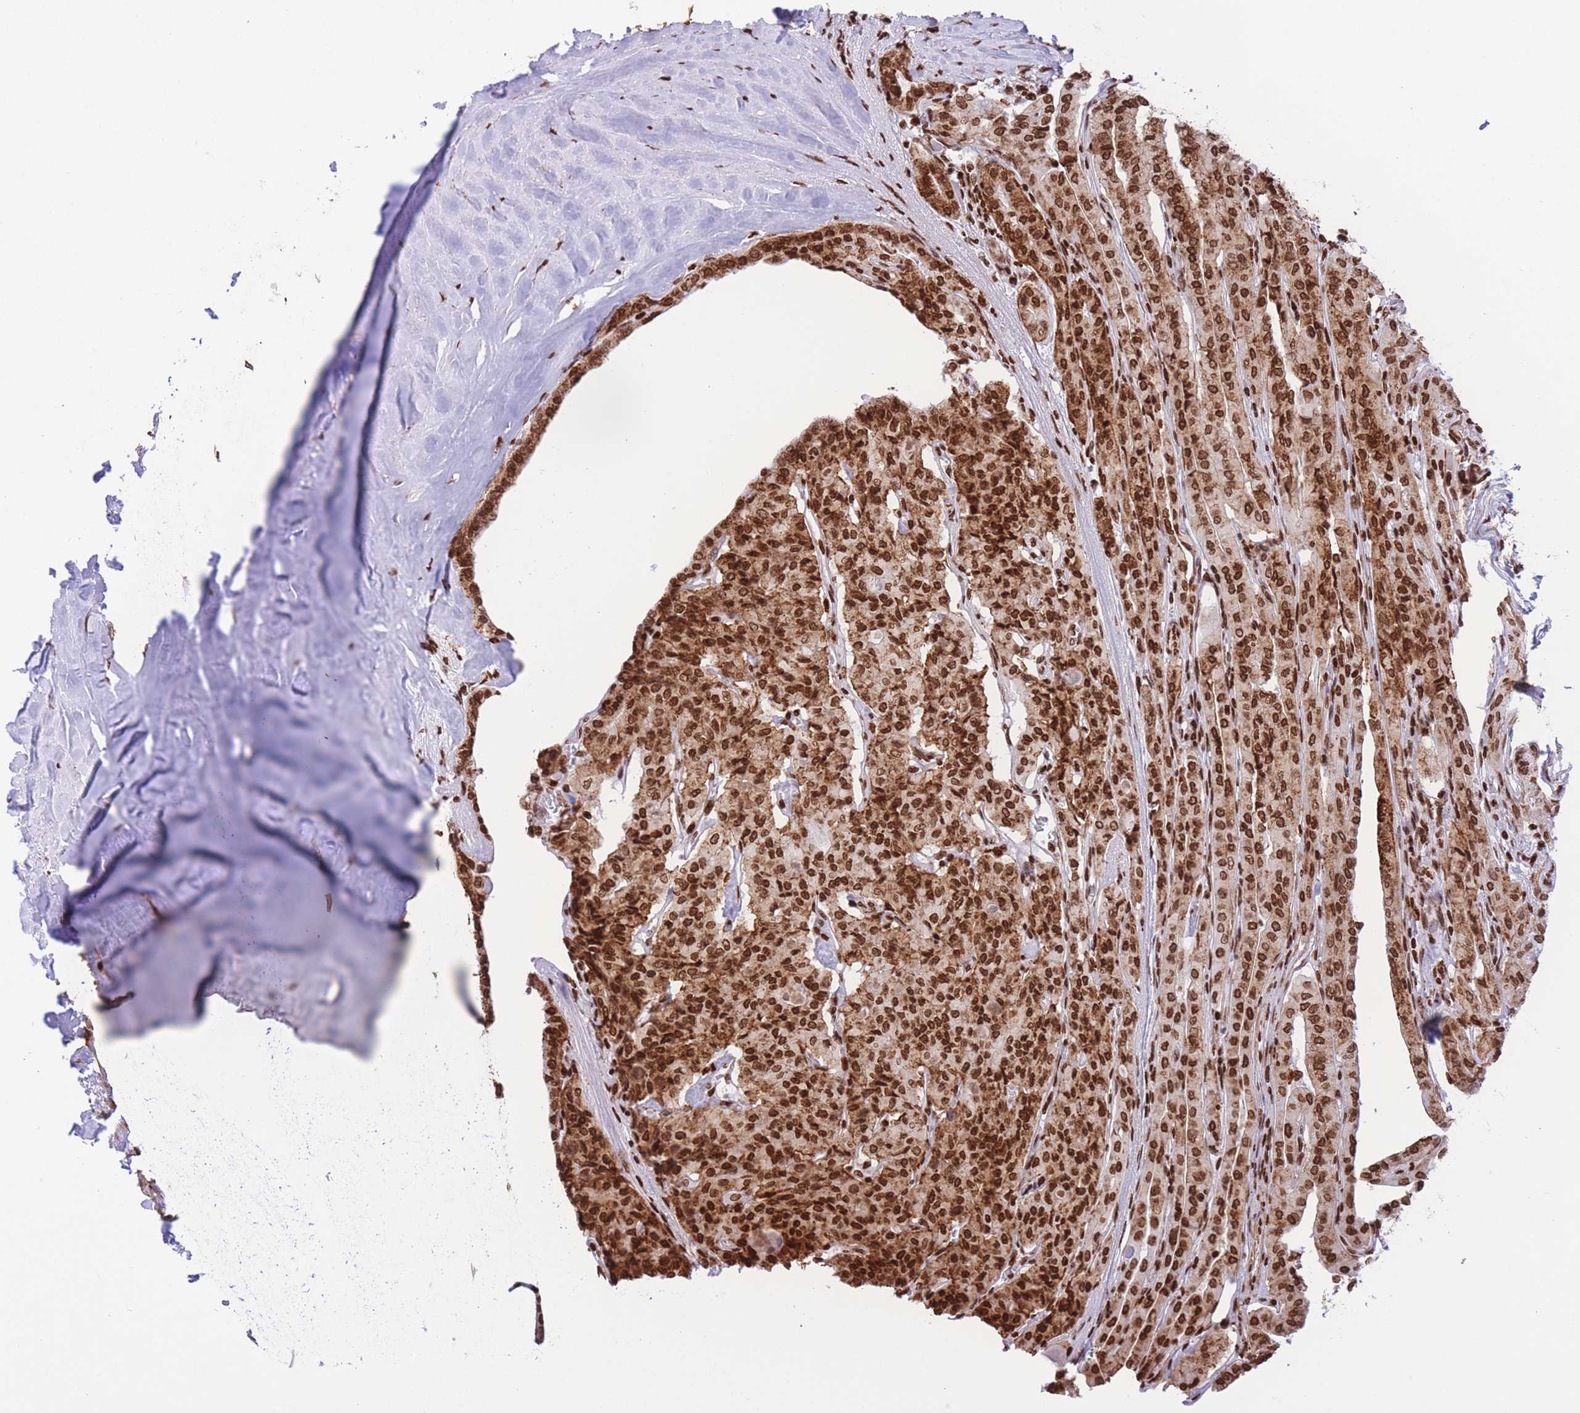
{"staining": {"intensity": "strong", "quantity": ">75%", "location": "nuclear"}, "tissue": "thyroid cancer", "cell_type": "Tumor cells", "image_type": "cancer", "snomed": [{"axis": "morphology", "description": "Papillary adenocarcinoma, NOS"}, {"axis": "topography", "description": "Thyroid gland"}], "caption": "Papillary adenocarcinoma (thyroid) tissue reveals strong nuclear positivity in about >75% of tumor cells, visualized by immunohistochemistry.", "gene": "H2BC11", "patient": {"sex": "female", "age": 59}}